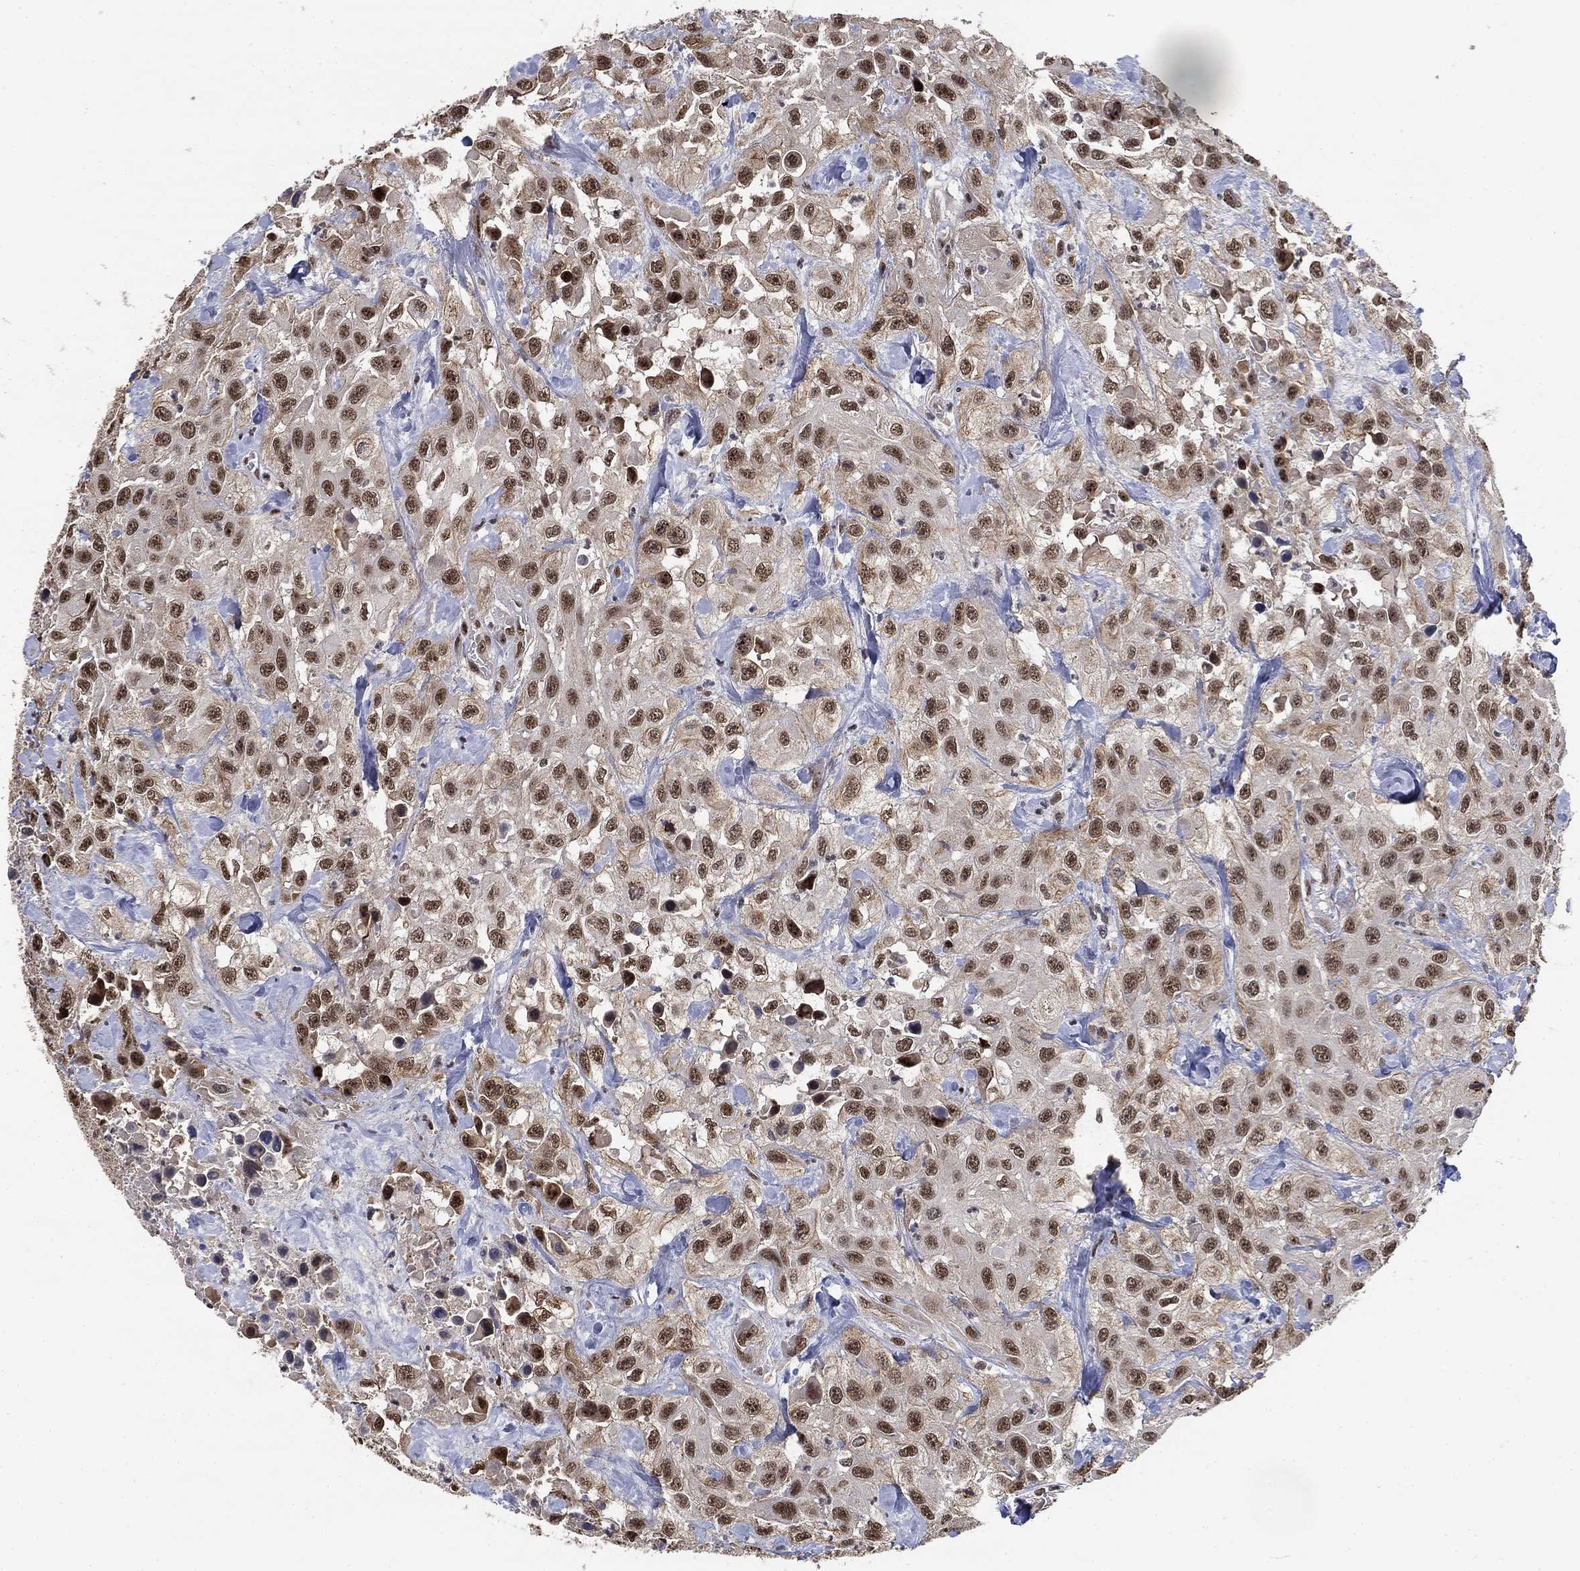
{"staining": {"intensity": "strong", "quantity": "25%-75%", "location": "nuclear"}, "tissue": "urothelial cancer", "cell_type": "Tumor cells", "image_type": "cancer", "snomed": [{"axis": "morphology", "description": "Urothelial carcinoma, High grade"}, {"axis": "topography", "description": "Urinary bladder"}], "caption": "Brown immunohistochemical staining in urothelial cancer displays strong nuclear staining in approximately 25%-75% of tumor cells.", "gene": "ZSCAN30", "patient": {"sex": "male", "age": 79}}